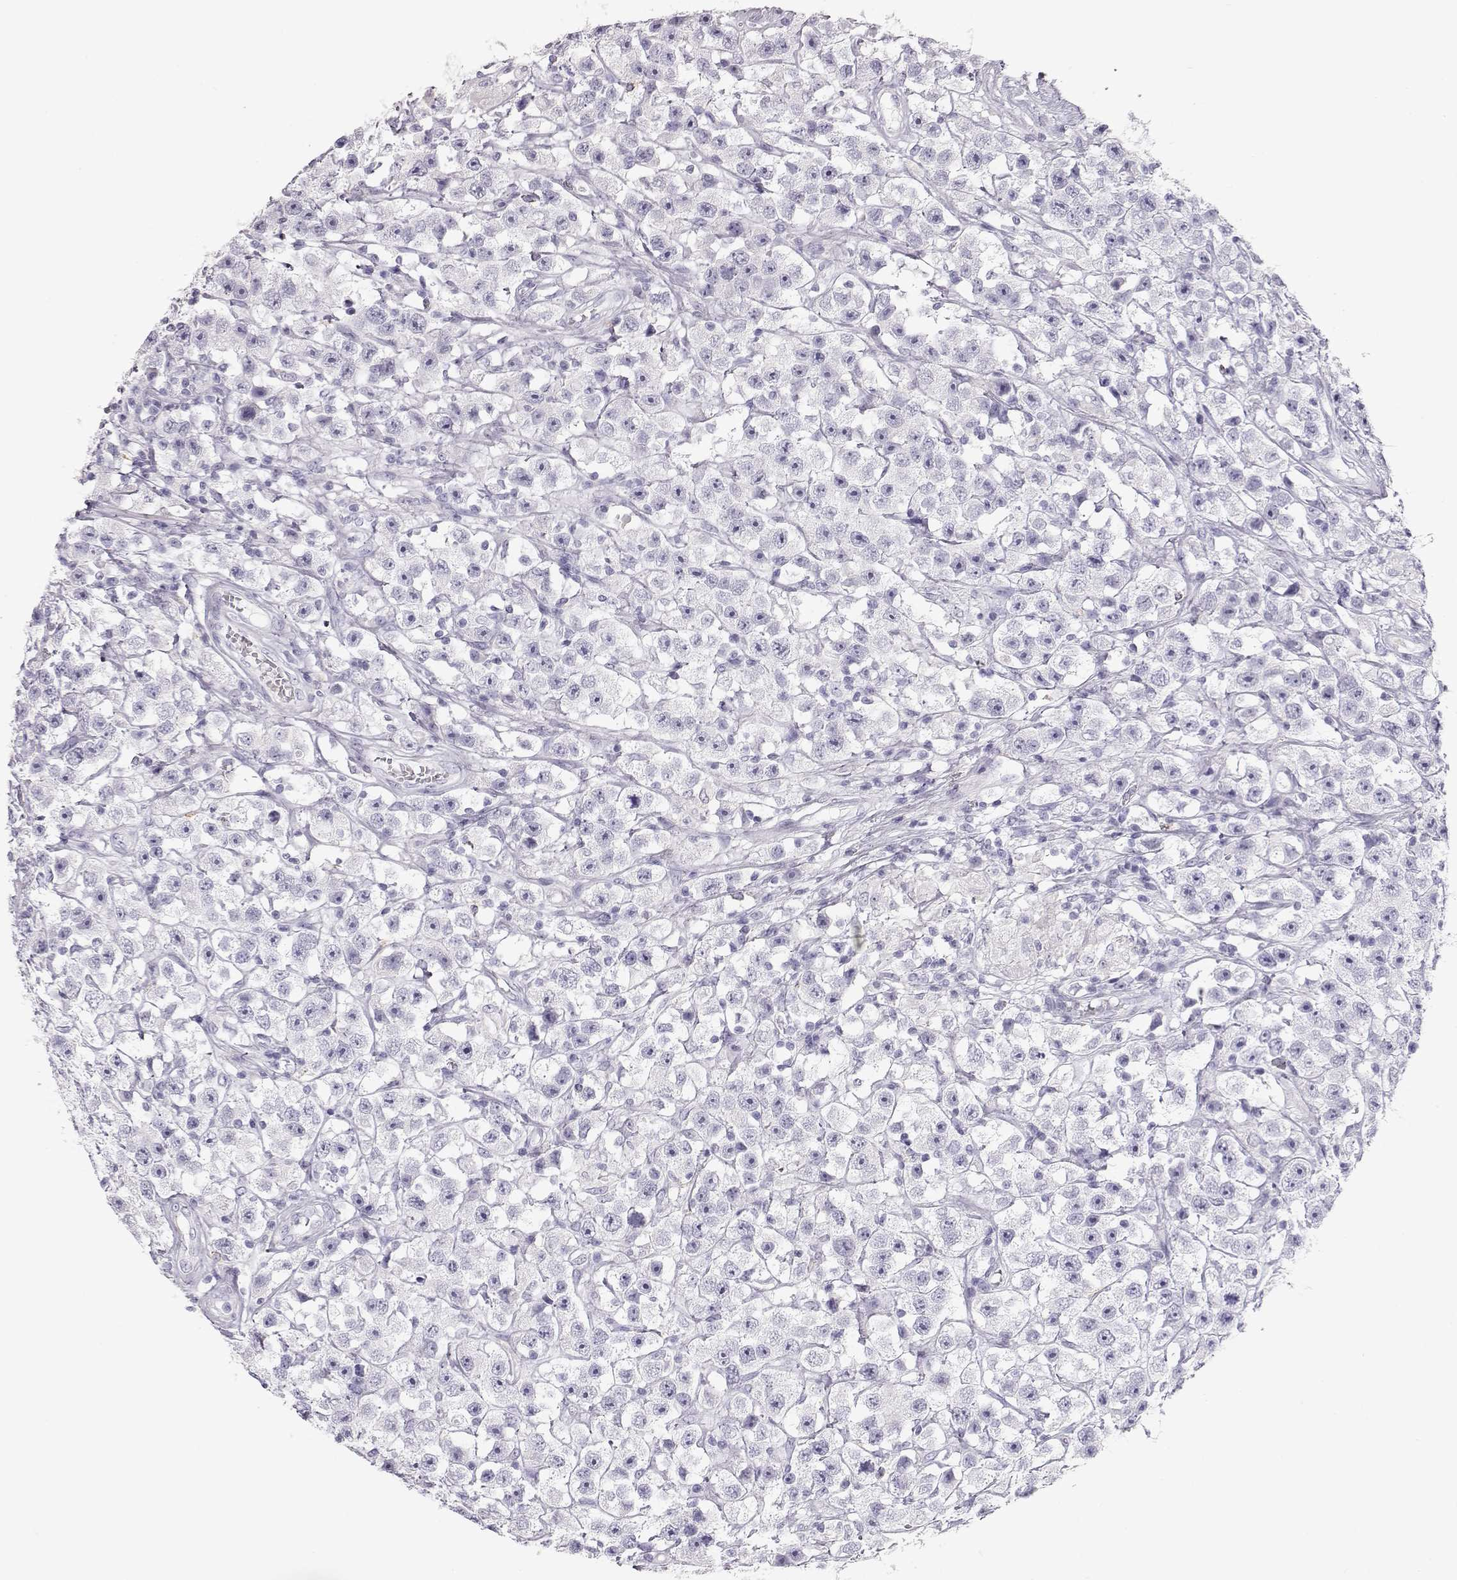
{"staining": {"intensity": "negative", "quantity": "none", "location": "none"}, "tissue": "testis cancer", "cell_type": "Tumor cells", "image_type": "cancer", "snomed": [{"axis": "morphology", "description": "Seminoma, NOS"}, {"axis": "topography", "description": "Testis"}], "caption": "This image is of testis cancer stained with immunohistochemistry to label a protein in brown with the nuclei are counter-stained blue. There is no positivity in tumor cells. (Immunohistochemistry, brightfield microscopy, high magnification).", "gene": "MIP", "patient": {"sex": "male", "age": 45}}